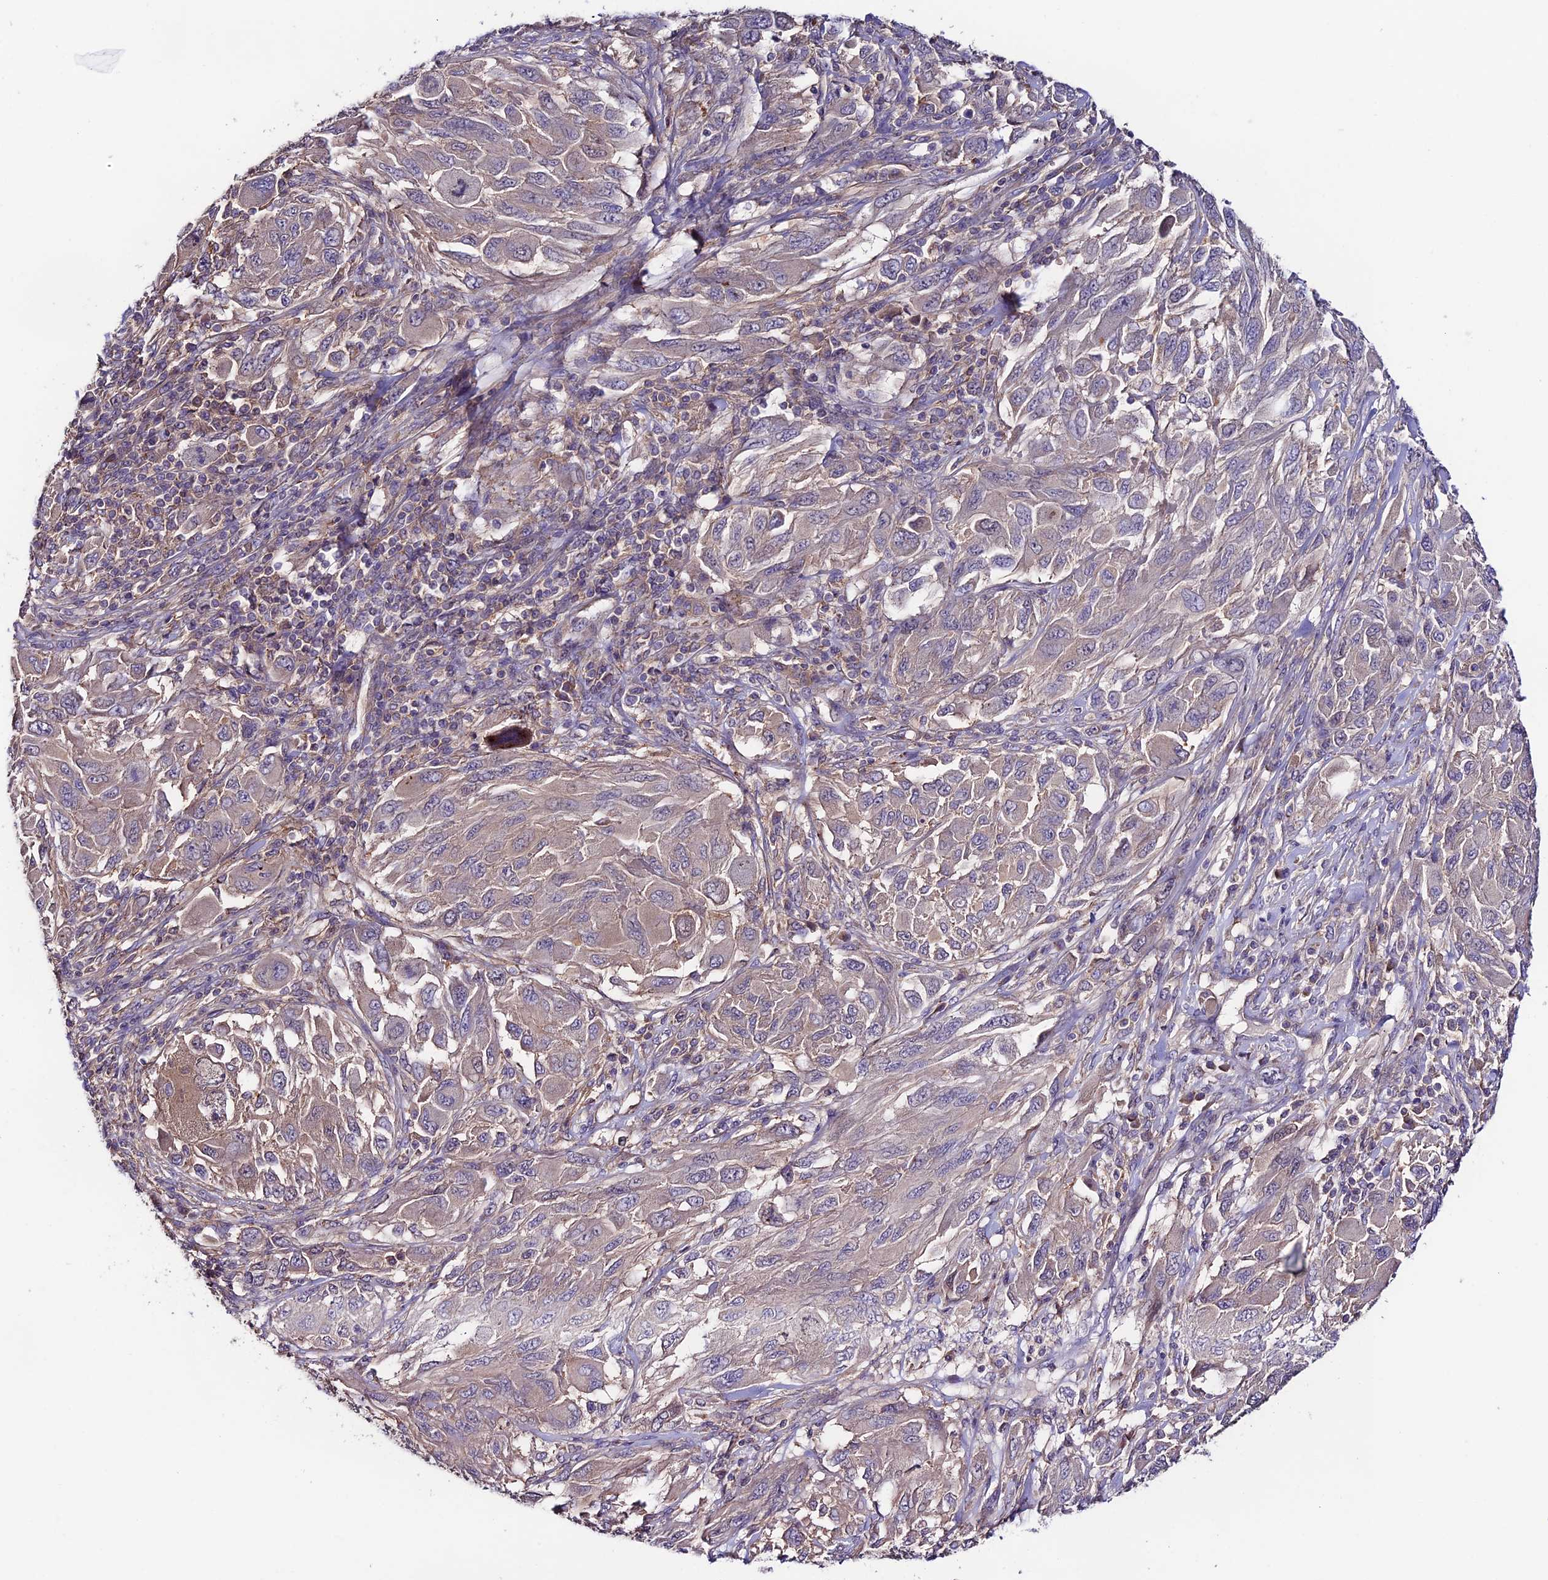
{"staining": {"intensity": "negative", "quantity": "none", "location": "none"}, "tissue": "melanoma", "cell_type": "Tumor cells", "image_type": "cancer", "snomed": [{"axis": "morphology", "description": "Malignant melanoma, NOS"}, {"axis": "topography", "description": "Skin"}], "caption": "Protein analysis of melanoma displays no significant positivity in tumor cells.", "gene": "BRME1", "patient": {"sex": "female", "age": 91}}